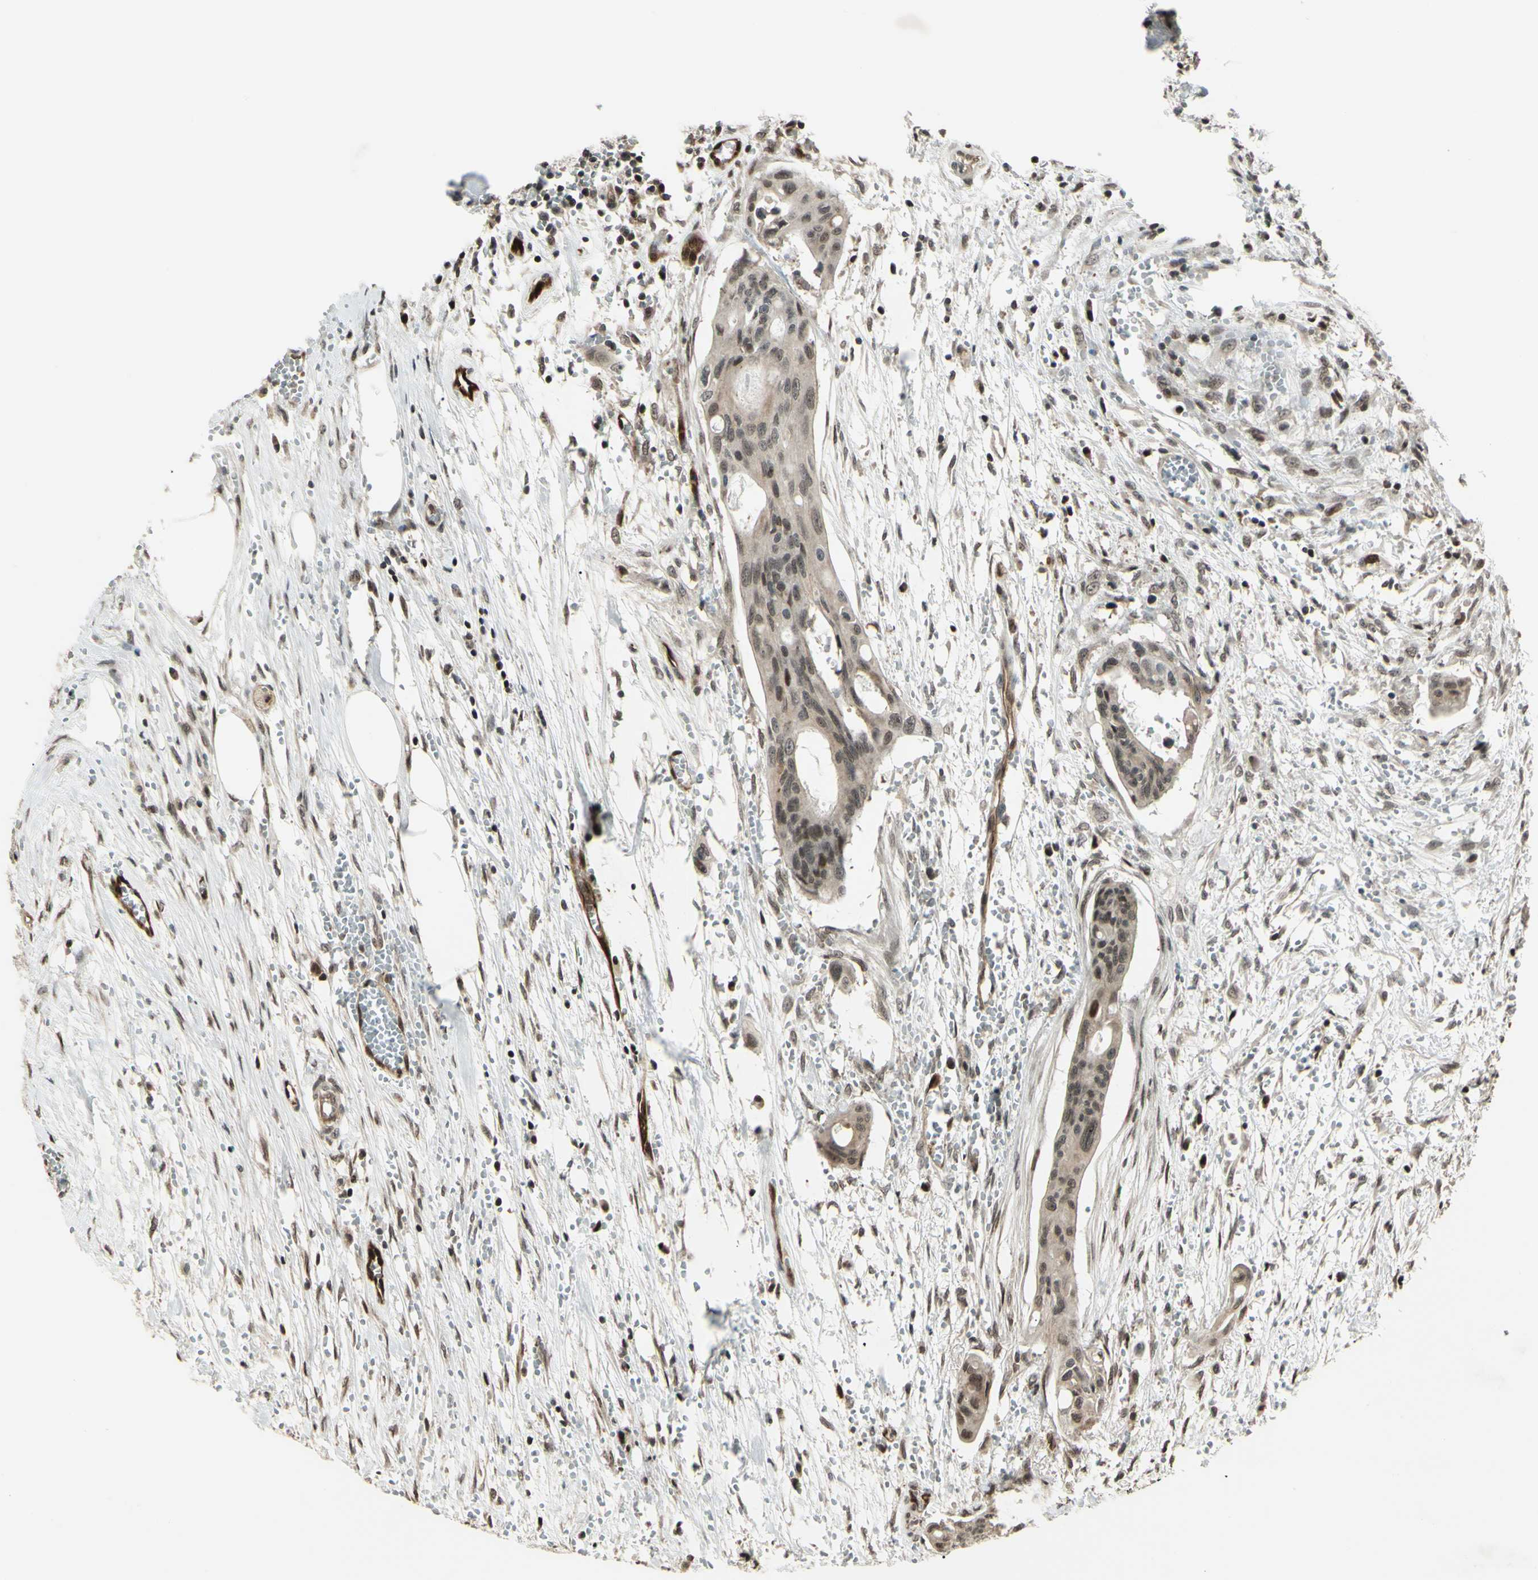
{"staining": {"intensity": "weak", "quantity": "25%-75%", "location": "cytoplasmic/membranous,nuclear"}, "tissue": "colorectal cancer", "cell_type": "Tumor cells", "image_type": "cancer", "snomed": [{"axis": "morphology", "description": "Adenocarcinoma, NOS"}, {"axis": "topography", "description": "Colon"}], "caption": "A brown stain shows weak cytoplasmic/membranous and nuclear staining of a protein in adenocarcinoma (colorectal) tumor cells.", "gene": "MLF2", "patient": {"sex": "female", "age": 57}}